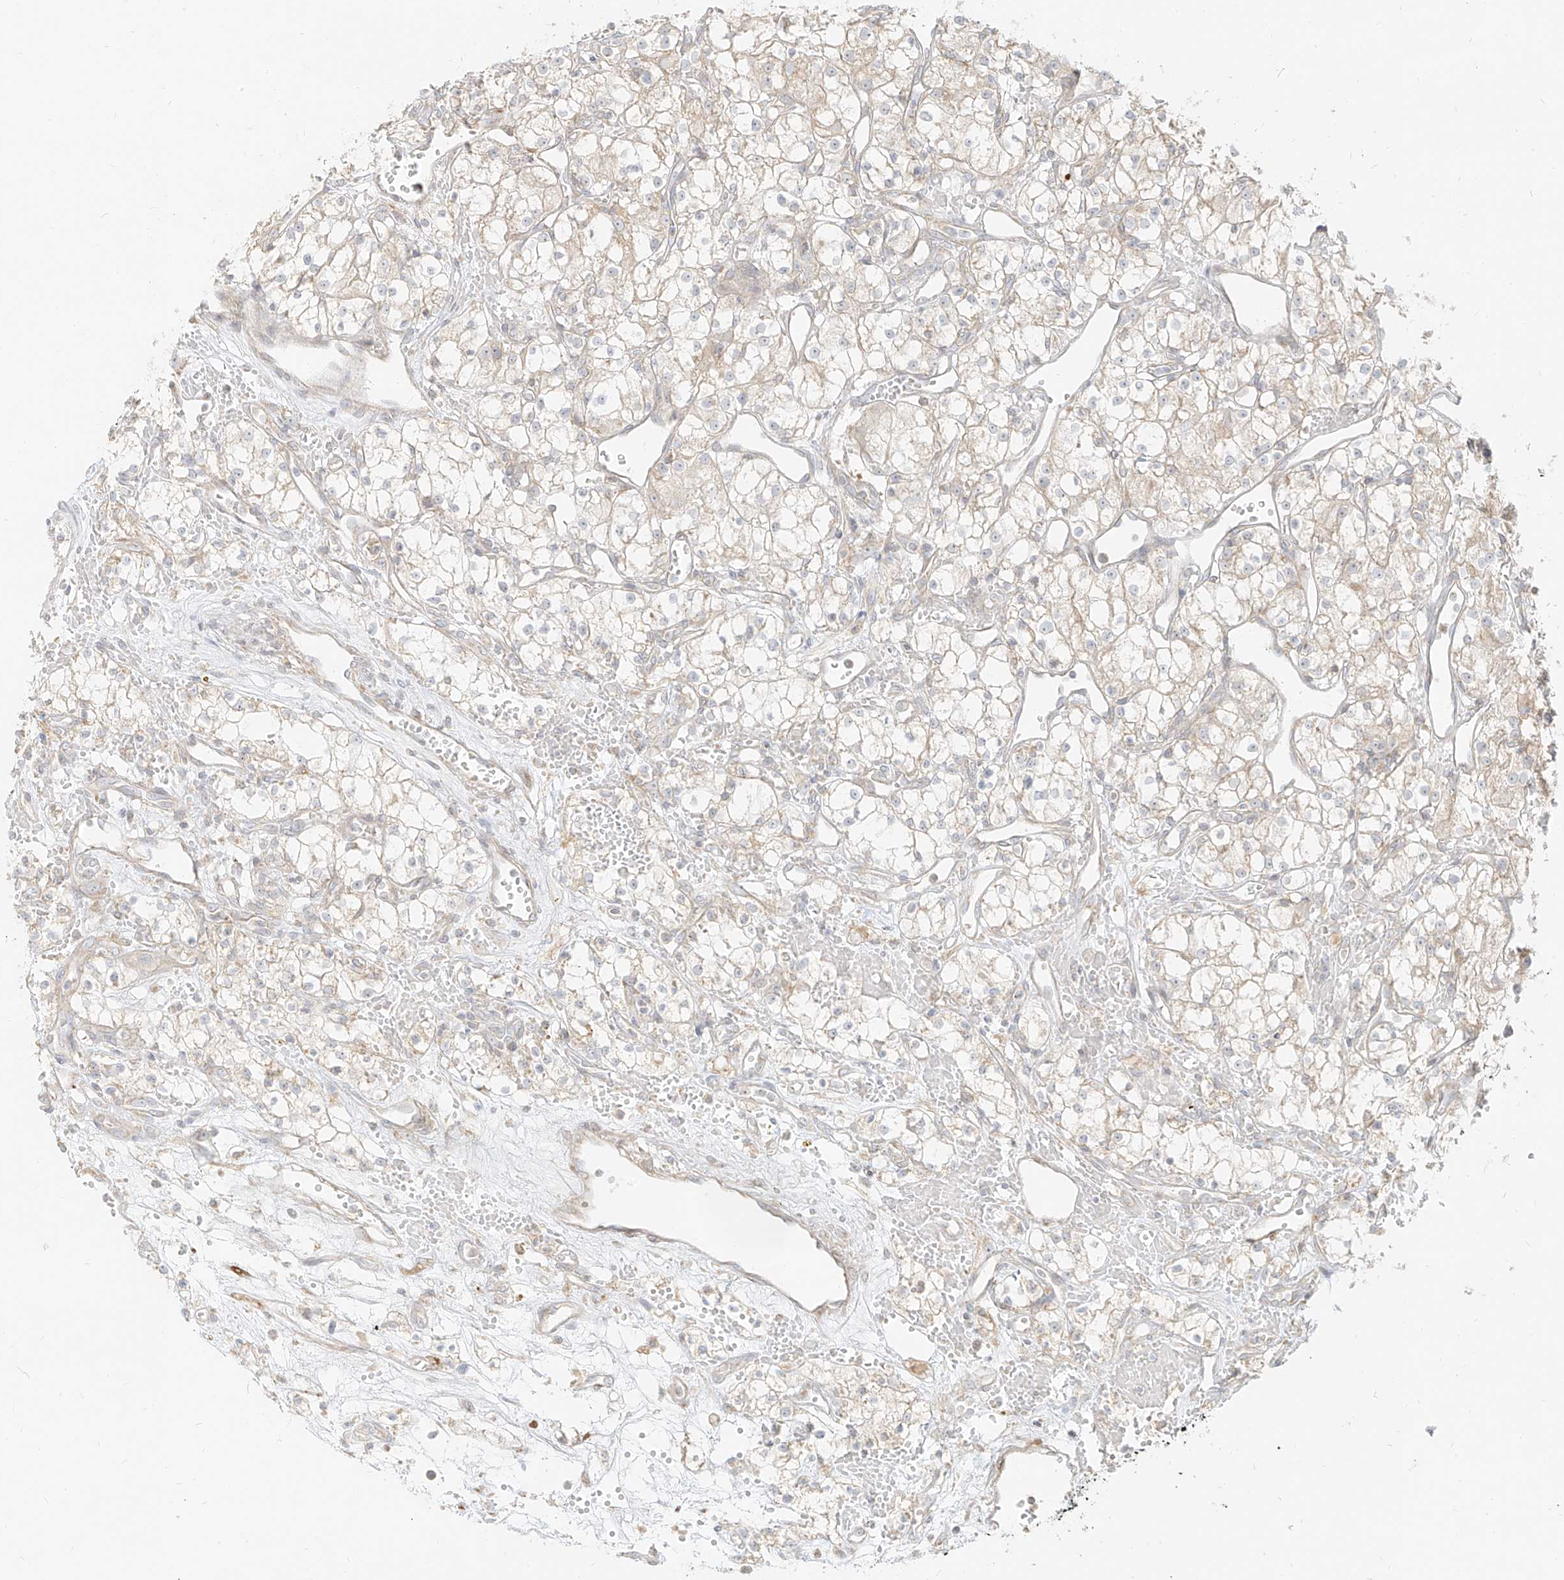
{"staining": {"intensity": "negative", "quantity": "none", "location": "none"}, "tissue": "renal cancer", "cell_type": "Tumor cells", "image_type": "cancer", "snomed": [{"axis": "morphology", "description": "Adenocarcinoma, NOS"}, {"axis": "topography", "description": "Kidney"}], "caption": "Immunohistochemistry photomicrograph of human adenocarcinoma (renal) stained for a protein (brown), which reveals no staining in tumor cells.", "gene": "ZIM3", "patient": {"sex": "male", "age": 59}}